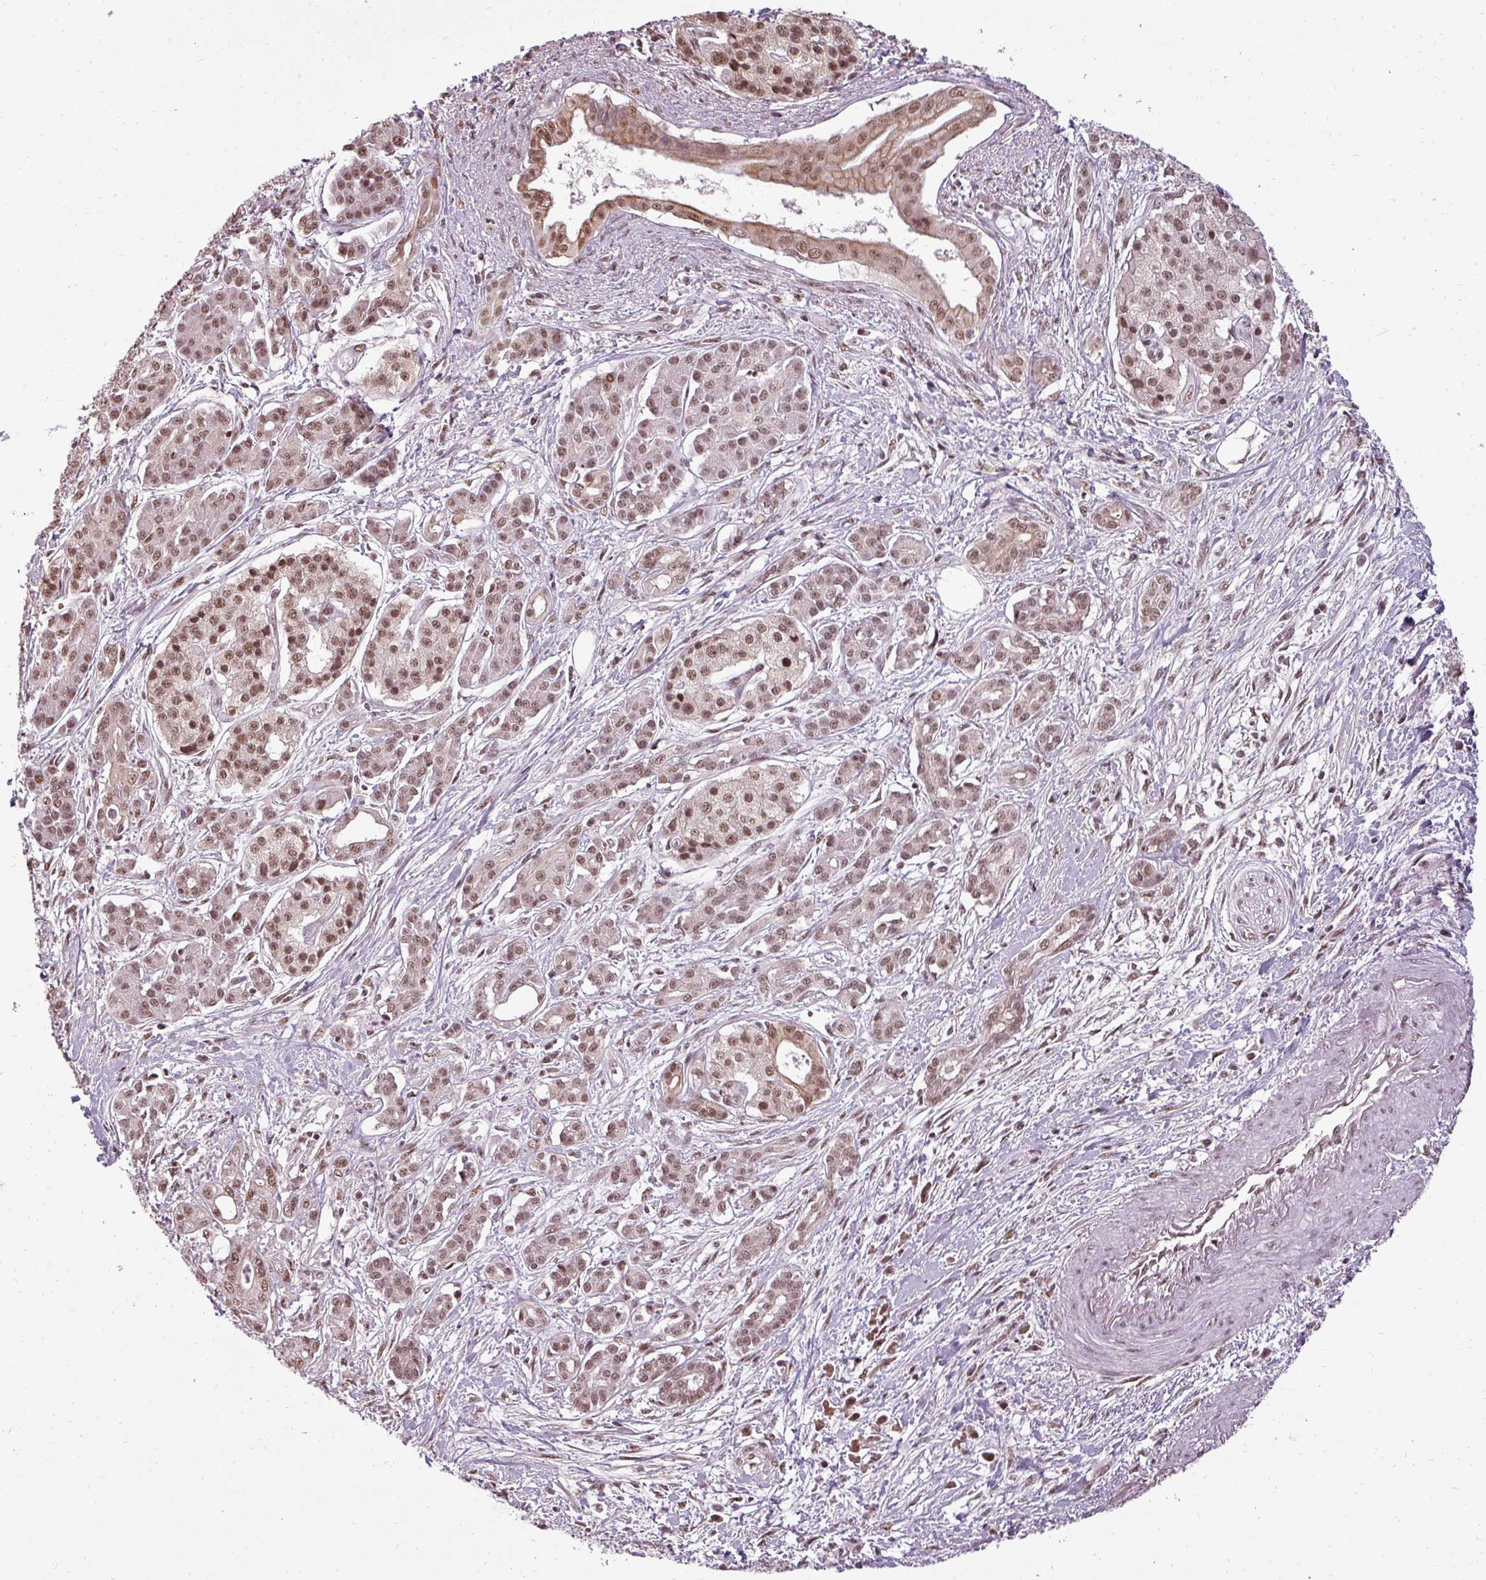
{"staining": {"intensity": "moderate", "quantity": ">75%", "location": "cytoplasmic/membranous,nuclear"}, "tissue": "pancreatic cancer", "cell_type": "Tumor cells", "image_type": "cancer", "snomed": [{"axis": "morphology", "description": "Adenocarcinoma, NOS"}, {"axis": "topography", "description": "Pancreas"}], "caption": "Adenocarcinoma (pancreatic) stained with immunohistochemistry exhibits moderate cytoplasmic/membranous and nuclear expression in approximately >75% of tumor cells.", "gene": "BCAS3", "patient": {"sex": "male", "age": 69}}